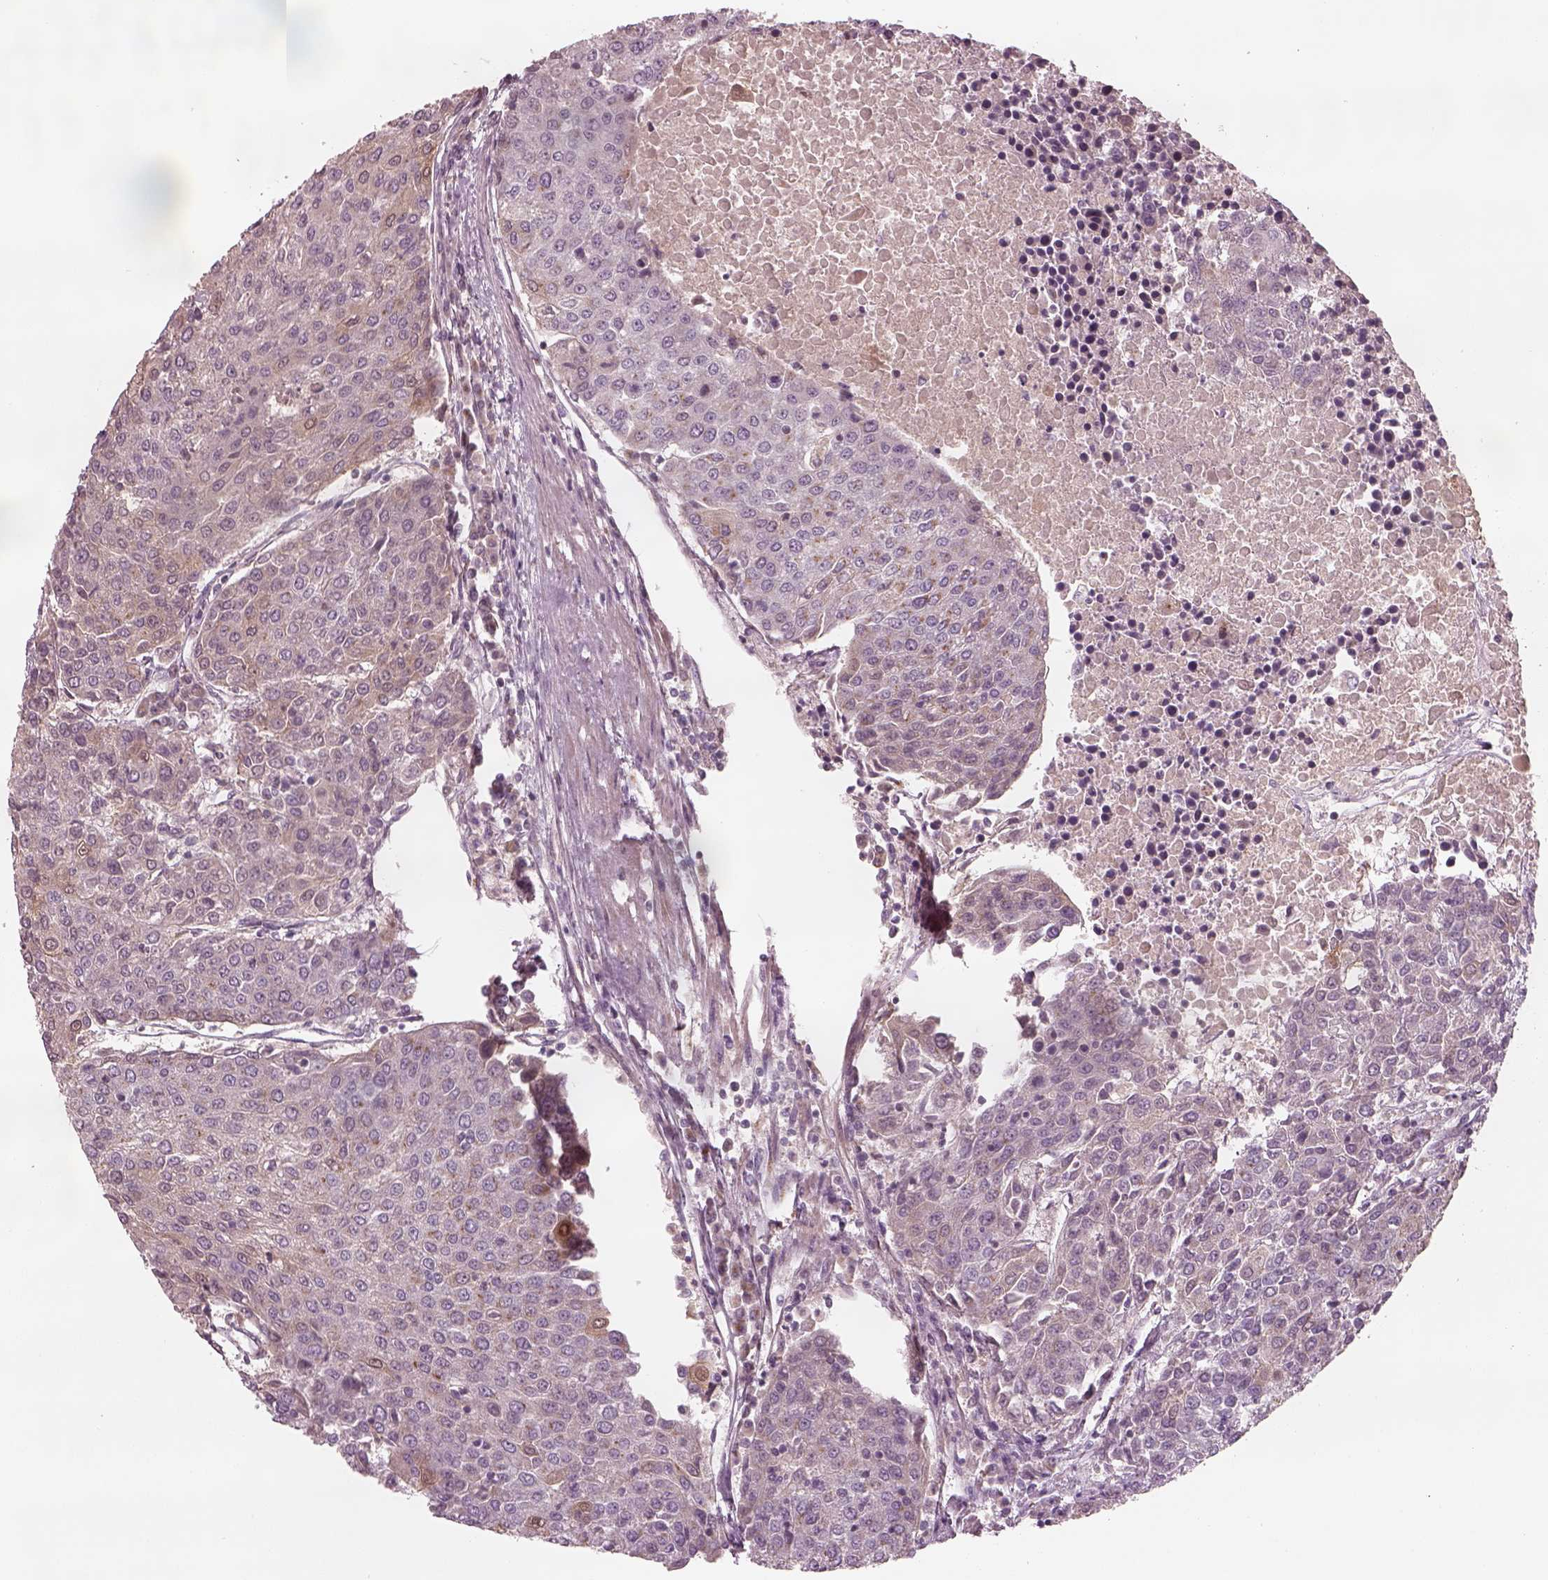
{"staining": {"intensity": "moderate", "quantity": "<25%", "location": "cytoplasmic/membranous,nuclear"}, "tissue": "urothelial cancer", "cell_type": "Tumor cells", "image_type": "cancer", "snomed": [{"axis": "morphology", "description": "Urothelial carcinoma, High grade"}, {"axis": "topography", "description": "Urinary bladder"}], "caption": "Urothelial cancer tissue exhibits moderate cytoplasmic/membranous and nuclear staining in about <25% of tumor cells Using DAB (brown) and hematoxylin (blue) stains, captured at high magnification using brightfield microscopy.", "gene": "SDCBP2", "patient": {"sex": "female", "age": 85}}